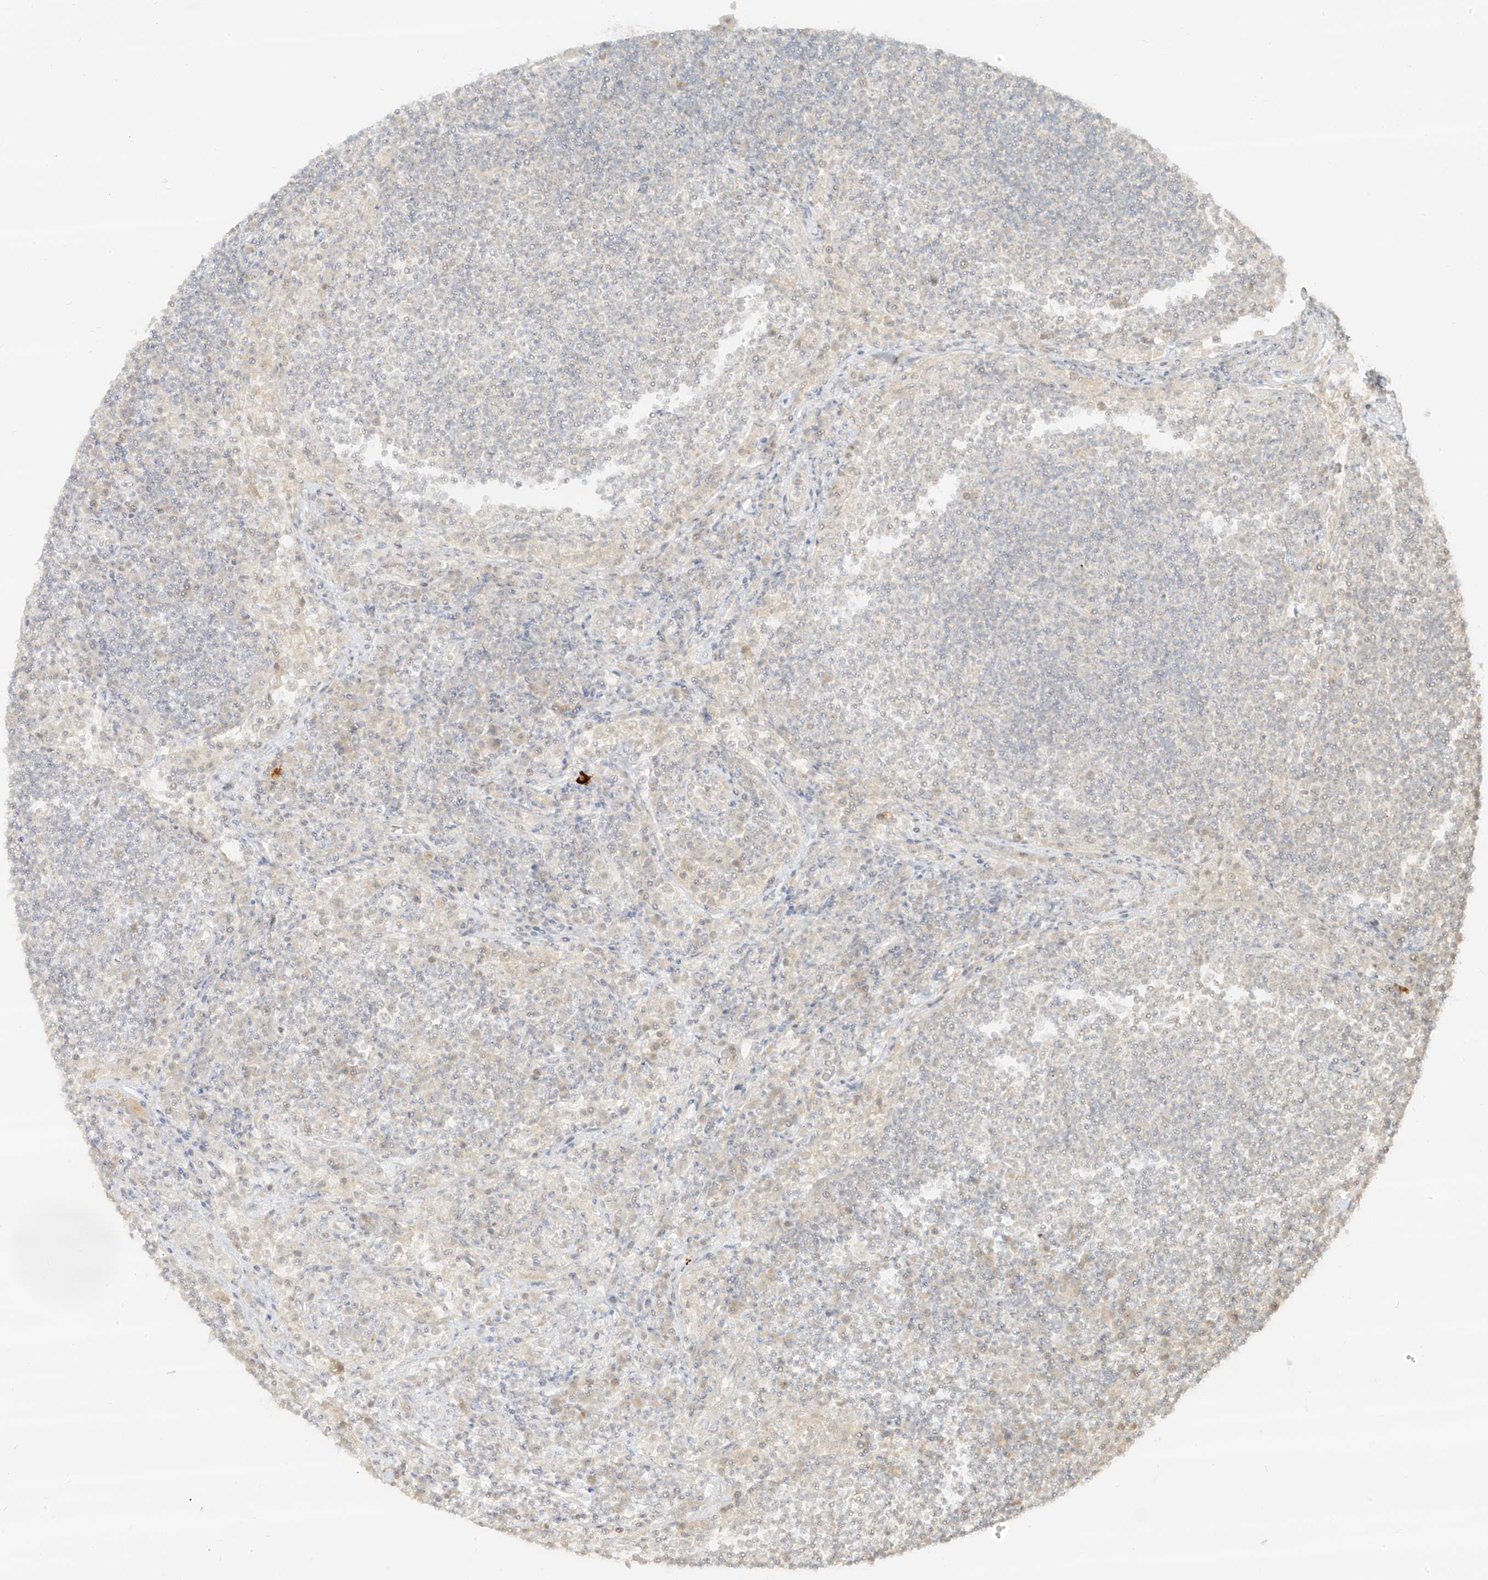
{"staining": {"intensity": "negative", "quantity": "none", "location": "none"}, "tissue": "lymph node", "cell_type": "Germinal center cells", "image_type": "normal", "snomed": [{"axis": "morphology", "description": "Normal tissue, NOS"}, {"axis": "topography", "description": "Lymph node"}], "caption": "This is a histopathology image of IHC staining of normal lymph node, which shows no positivity in germinal center cells. (Brightfield microscopy of DAB IHC at high magnification).", "gene": "LIPT1", "patient": {"sex": "female", "age": 53}}